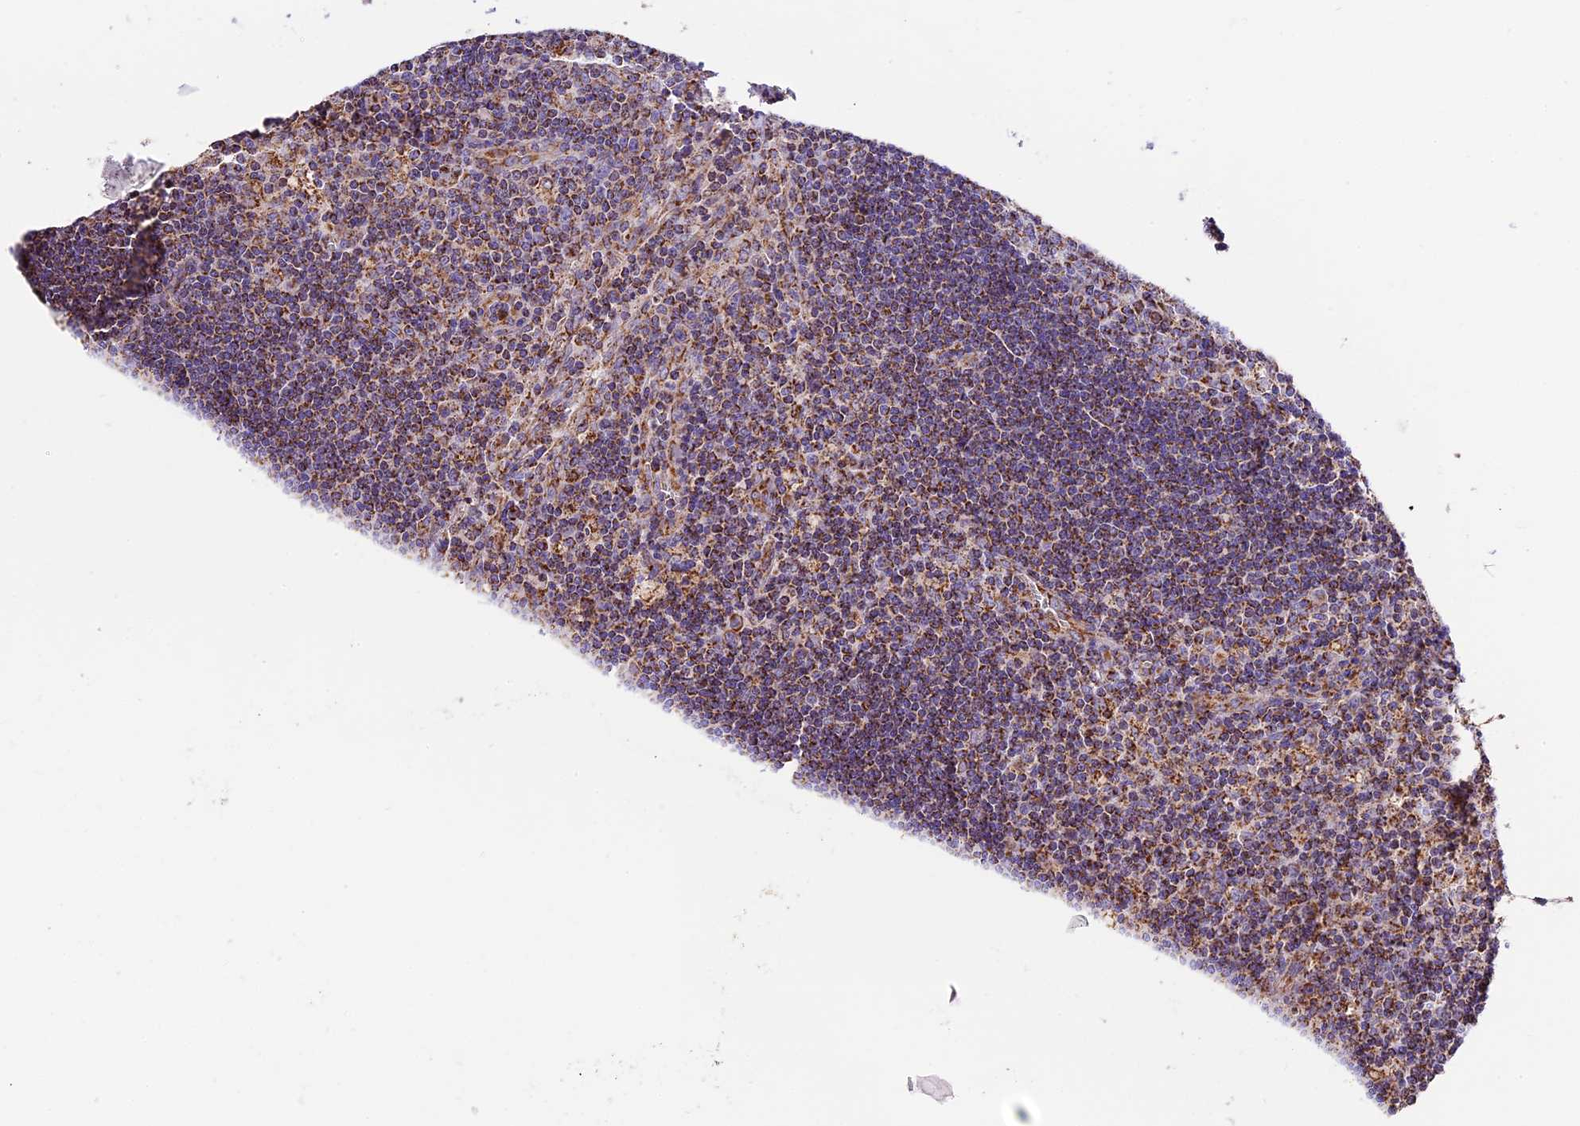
{"staining": {"intensity": "moderate", "quantity": ">75%", "location": "cytoplasmic/membranous"}, "tissue": "lymph node", "cell_type": "Germinal center cells", "image_type": "normal", "snomed": [{"axis": "morphology", "description": "Normal tissue, NOS"}, {"axis": "topography", "description": "Lymph node"}], "caption": "Protein staining of normal lymph node displays moderate cytoplasmic/membranous positivity in about >75% of germinal center cells.", "gene": "NDUFA8", "patient": {"sex": "male", "age": 58}}